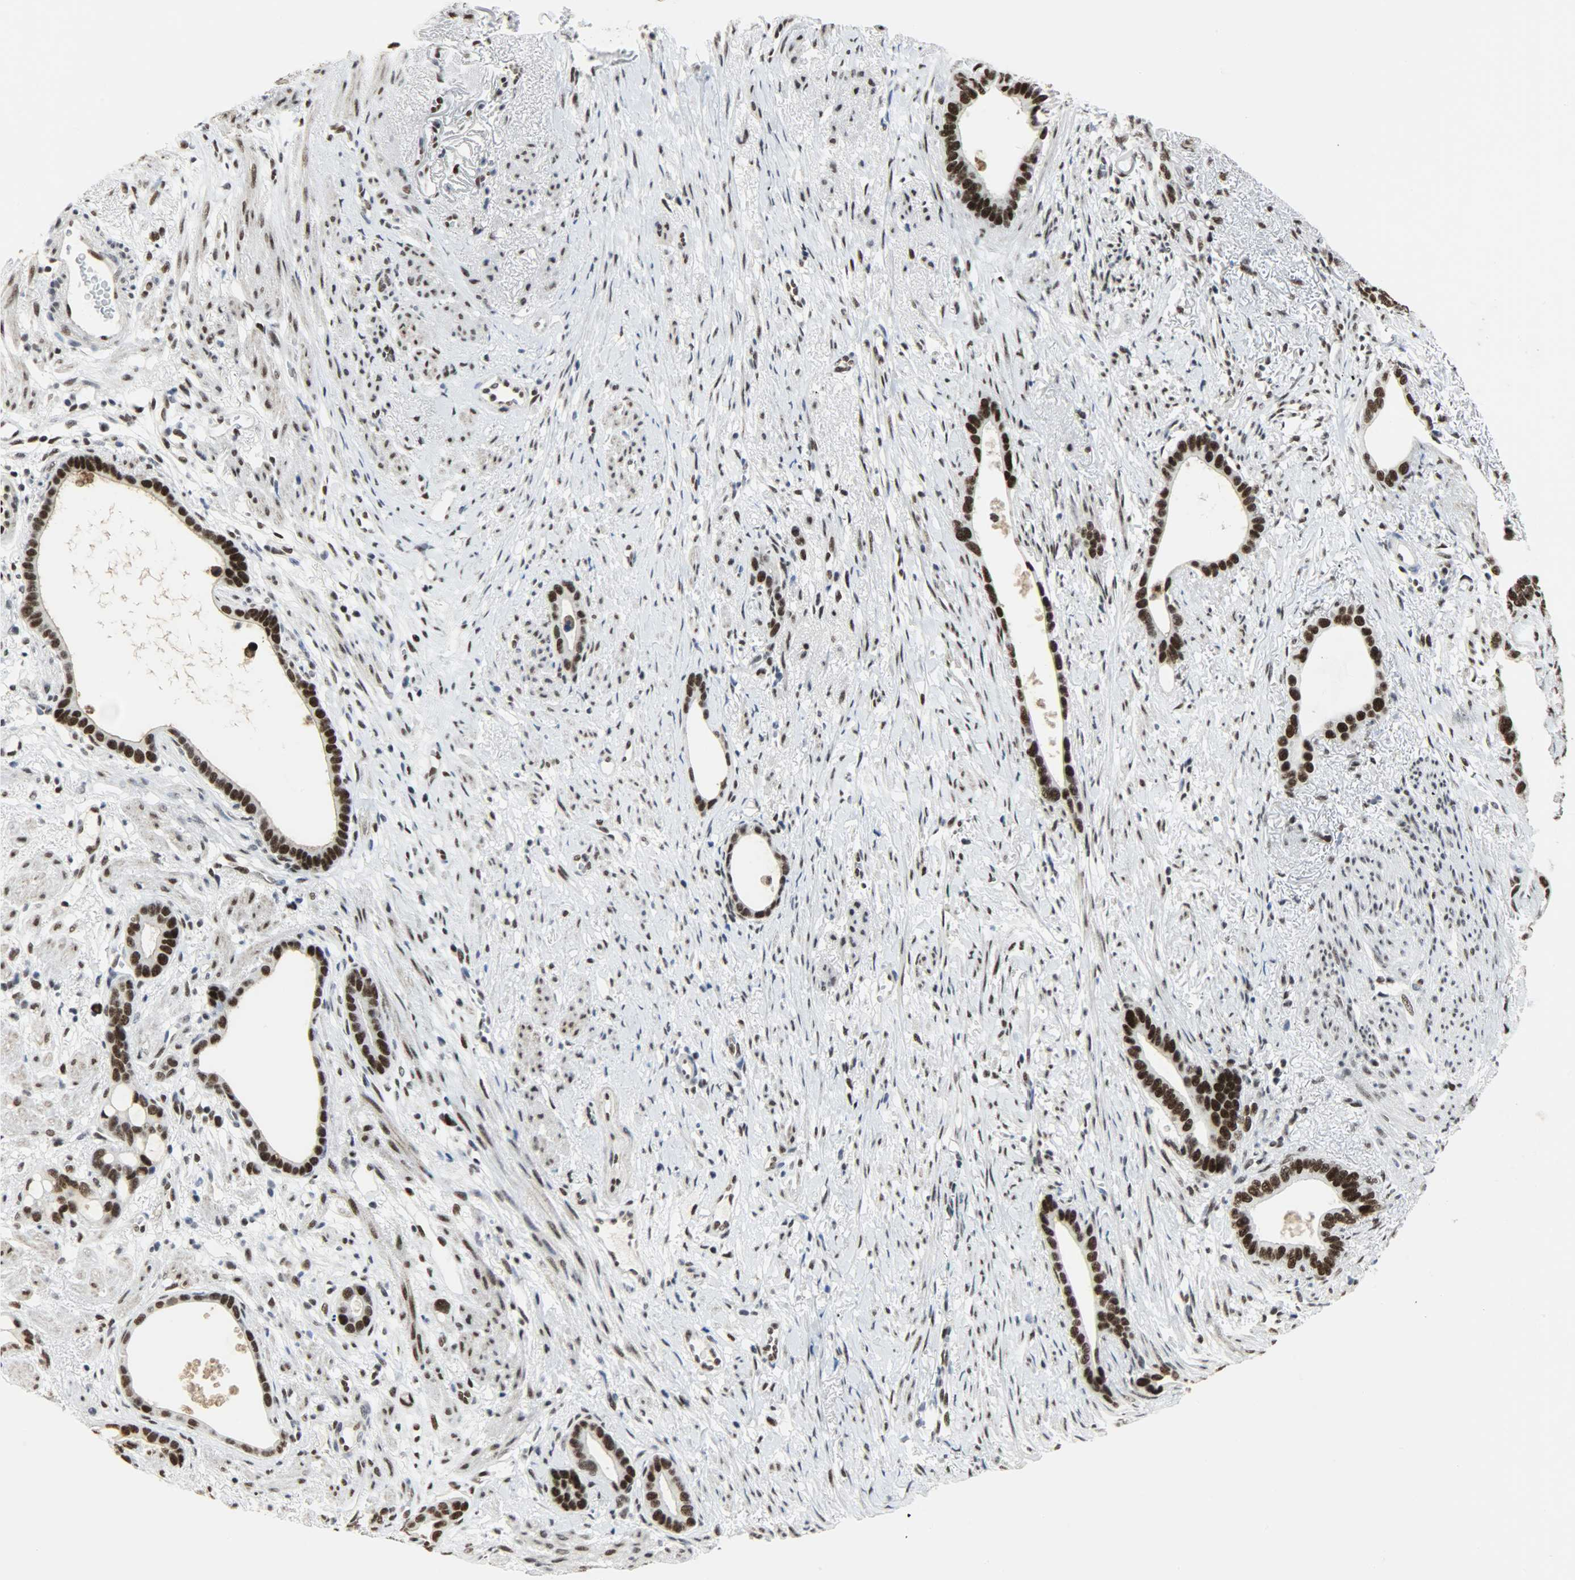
{"staining": {"intensity": "strong", "quantity": ">75%", "location": "nuclear"}, "tissue": "stomach cancer", "cell_type": "Tumor cells", "image_type": "cancer", "snomed": [{"axis": "morphology", "description": "Adenocarcinoma, NOS"}, {"axis": "topography", "description": "Stomach"}], "caption": "Immunohistochemistry (IHC) histopathology image of human adenocarcinoma (stomach) stained for a protein (brown), which demonstrates high levels of strong nuclear positivity in approximately >75% of tumor cells.", "gene": "SSB", "patient": {"sex": "female", "age": 75}}